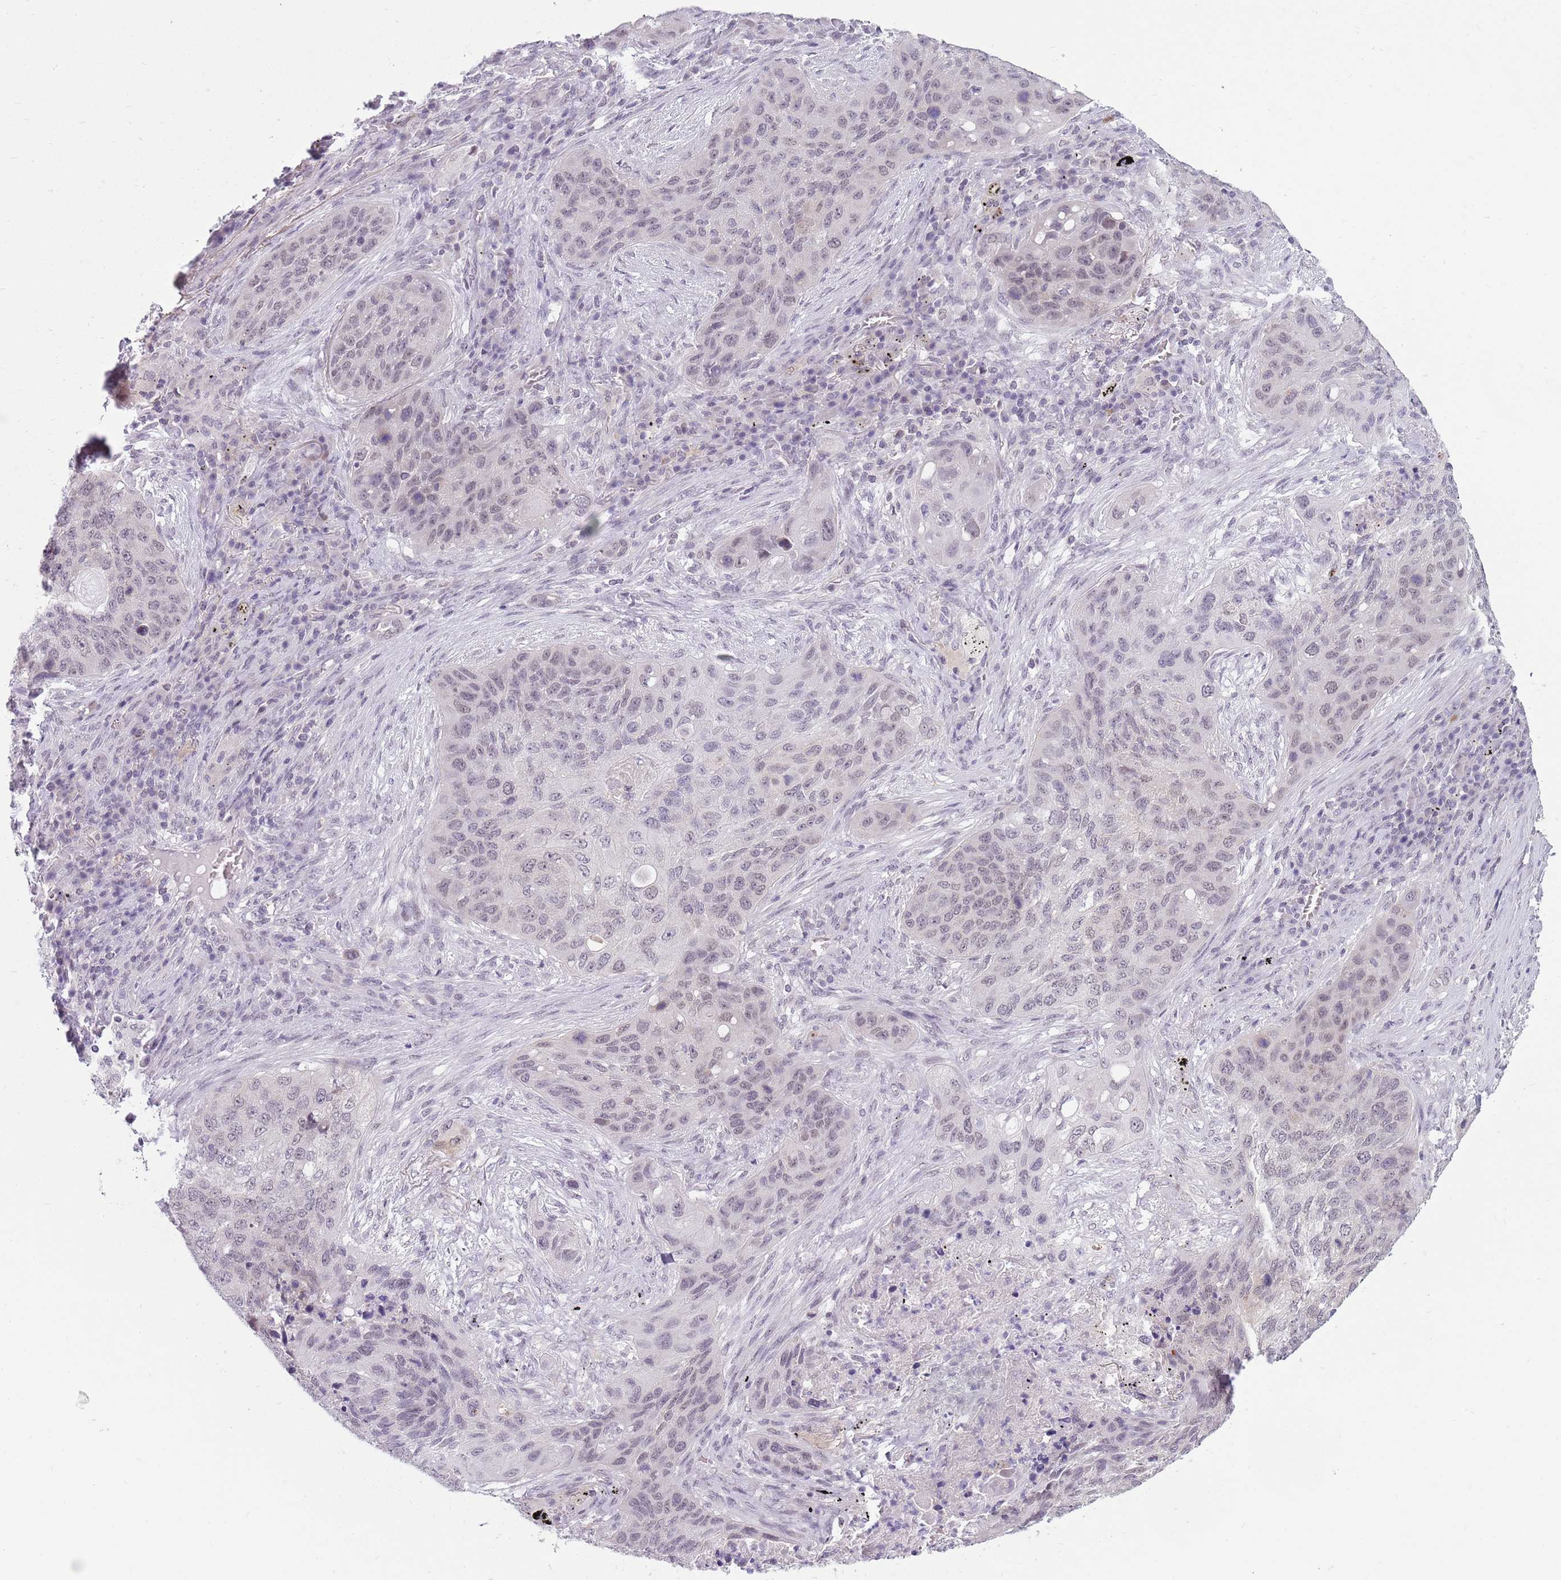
{"staining": {"intensity": "weak", "quantity": "<25%", "location": "nuclear"}, "tissue": "lung cancer", "cell_type": "Tumor cells", "image_type": "cancer", "snomed": [{"axis": "morphology", "description": "Squamous cell carcinoma, NOS"}, {"axis": "topography", "description": "Lung"}], "caption": "Immunohistochemistry histopathology image of lung cancer (squamous cell carcinoma) stained for a protein (brown), which exhibits no staining in tumor cells.", "gene": "ZNF574", "patient": {"sex": "female", "age": 63}}